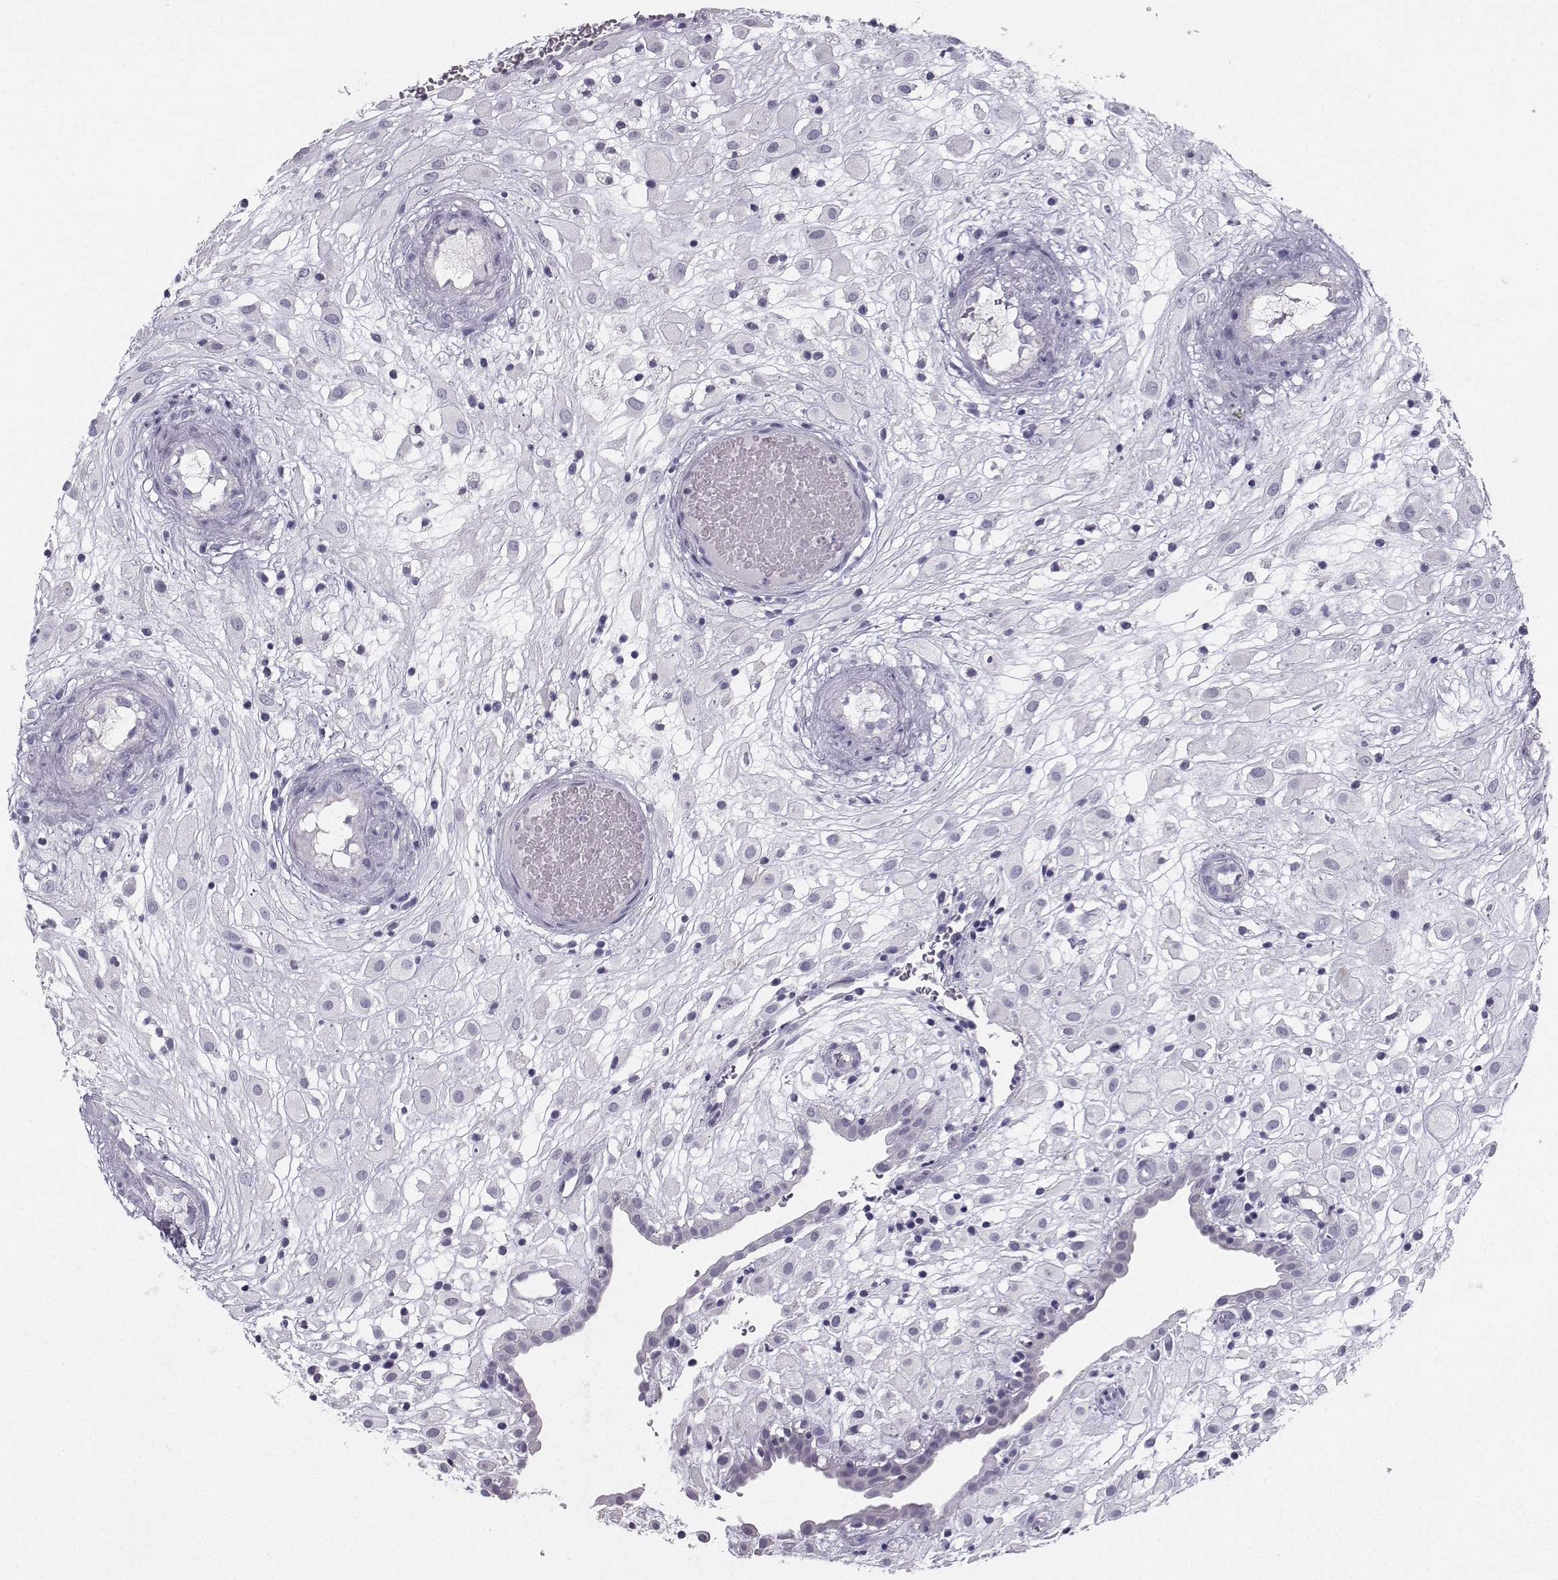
{"staining": {"intensity": "negative", "quantity": "none", "location": "none"}, "tissue": "placenta", "cell_type": "Decidual cells", "image_type": "normal", "snomed": [{"axis": "morphology", "description": "Normal tissue, NOS"}, {"axis": "topography", "description": "Placenta"}], "caption": "This histopathology image is of normal placenta stained with immunohistochemistry to label a protein in brown with the nuclei are counter-stained blue. There is no expression in decidual cells.", "gene": "SYCE1", "patient": {"sex": "female", "age": 24}}